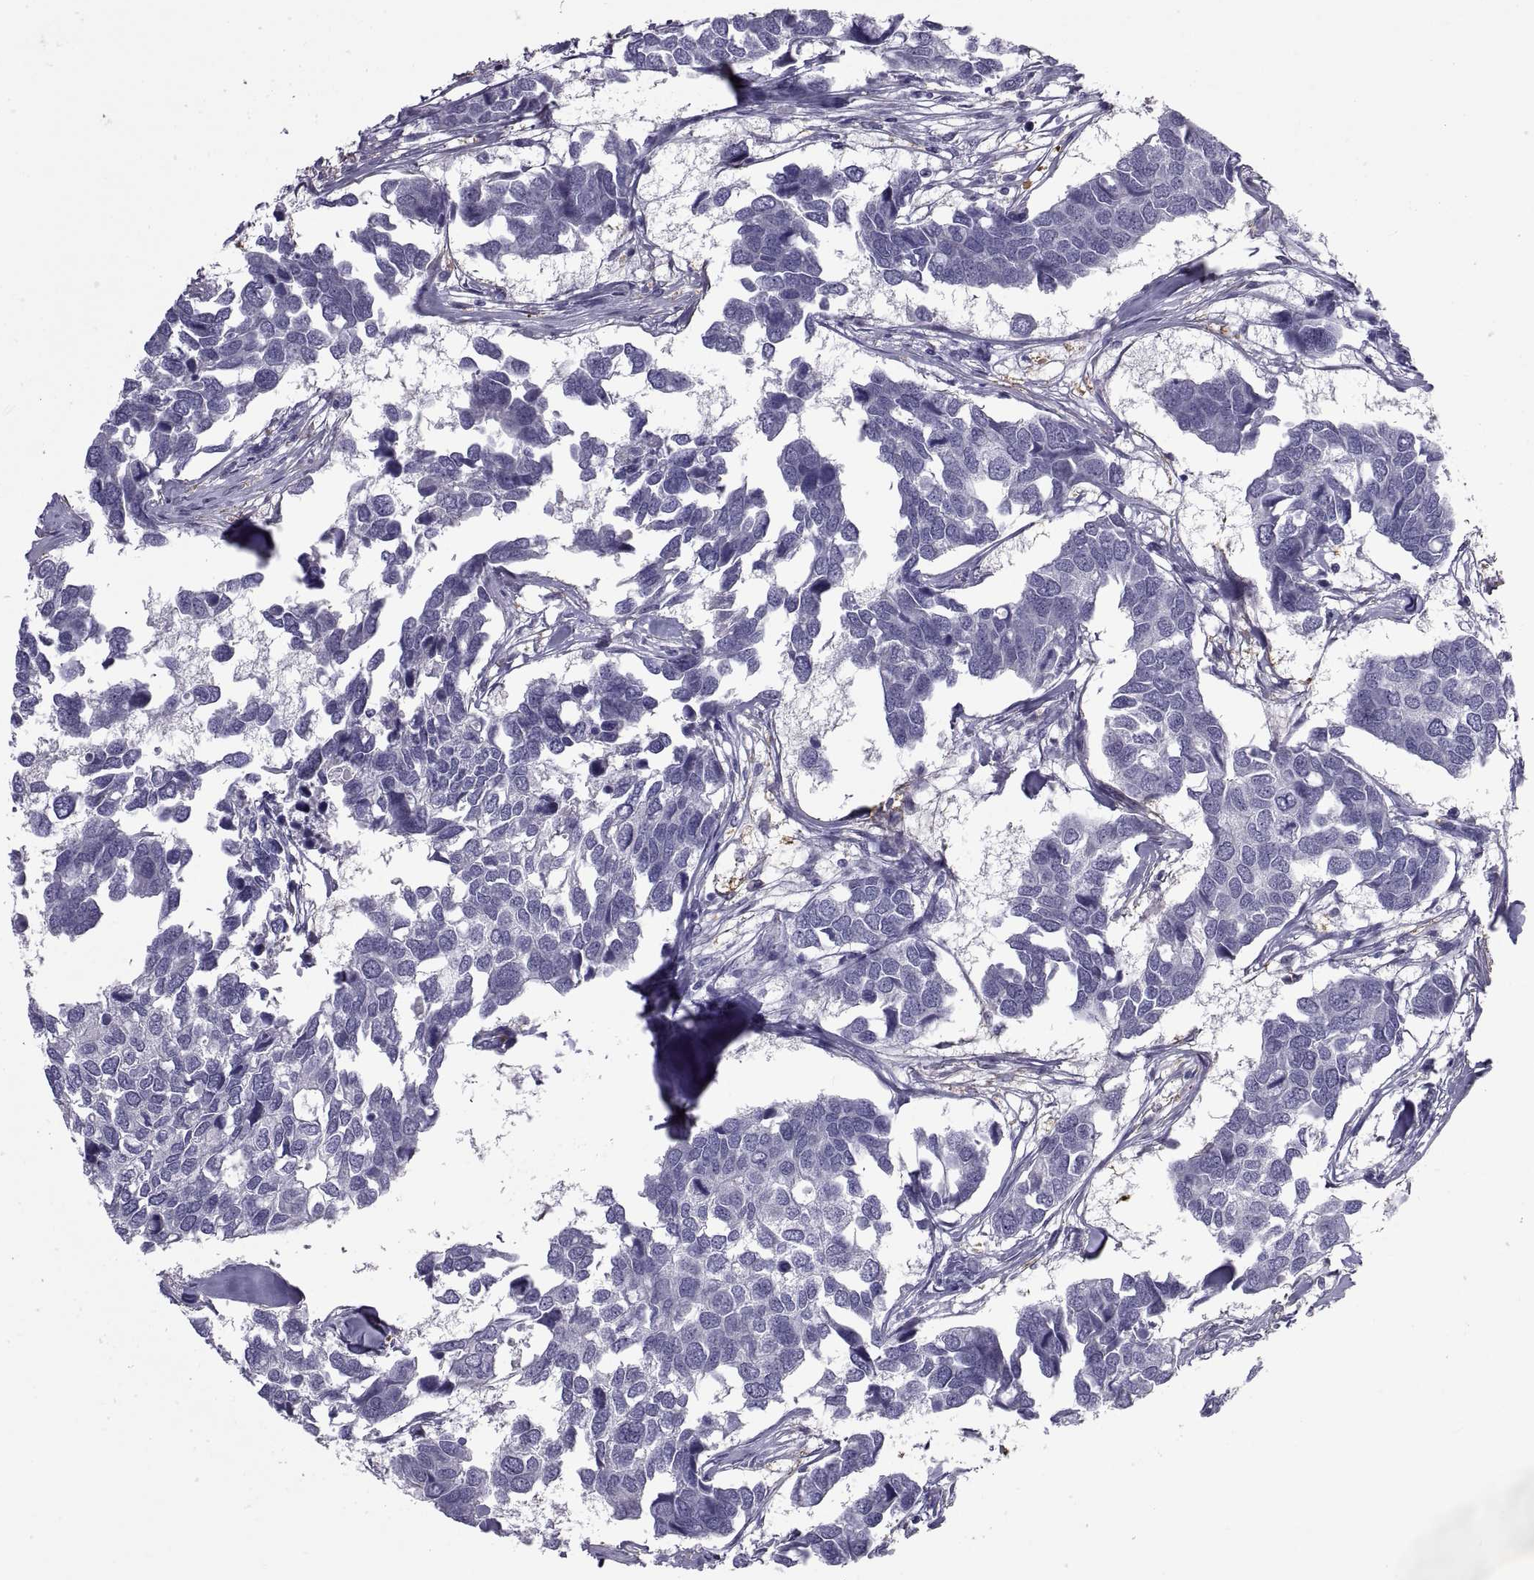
{"staining": {"intensity": "negative", "quantity": "none", "location": "none"}, "tissue": "breast cancer", "cell_type": "Tumor cells", "image_type": "cancer", "snomed": [{"axis": "morphology", "description": "Duct carcinoma"}, {"axis": "topography", "description": "Breast"}], "caption": "High magnification brightfield microscopy of breast intraductal carcinoma stained with DAB (brown) and counterstained with hematoxylin (blue): tumor cells show no significant positivity. The staining is performed using DAB brown chromogen with nuclei counter-stained in using hematoxylin.", "gene": "MAGEB1", "patient": {"sex": "female", "age": 83}}